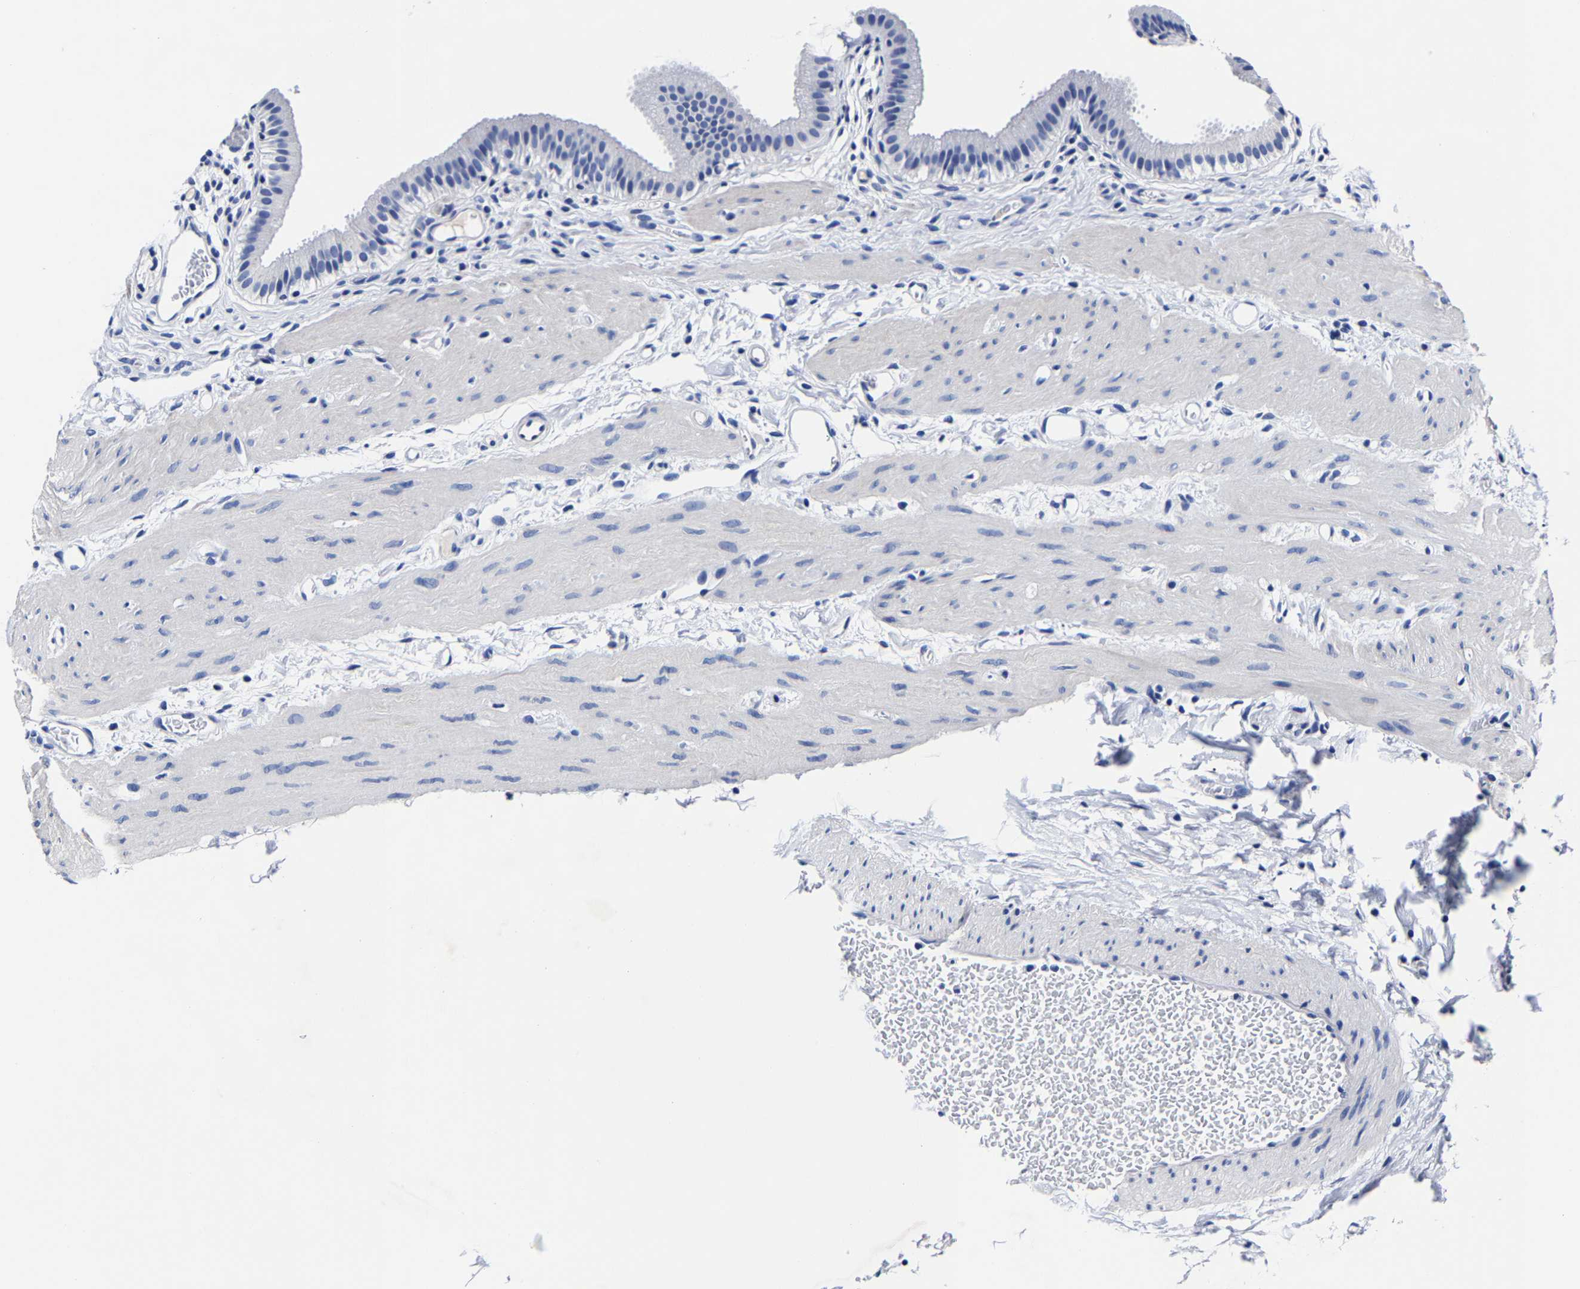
{"staining": {"intensity": "negative", "quantity": "none", "location": "none"}, "tissue": "gallbladder", "cell_type": "Glandular cells", "image_type": "normal", "snomed": [{"axis": "morphology", "description": "Normal tissue, NOS"}, {"axis": "topography", "description": "Gallbladder"}], "caption": "Human gallbladder stained for a protein using immunohistochemistry (IHC) shows no expression in glandular cells.", "gene": "CPA2", "patient": {"sex": "female", "age": 26}}